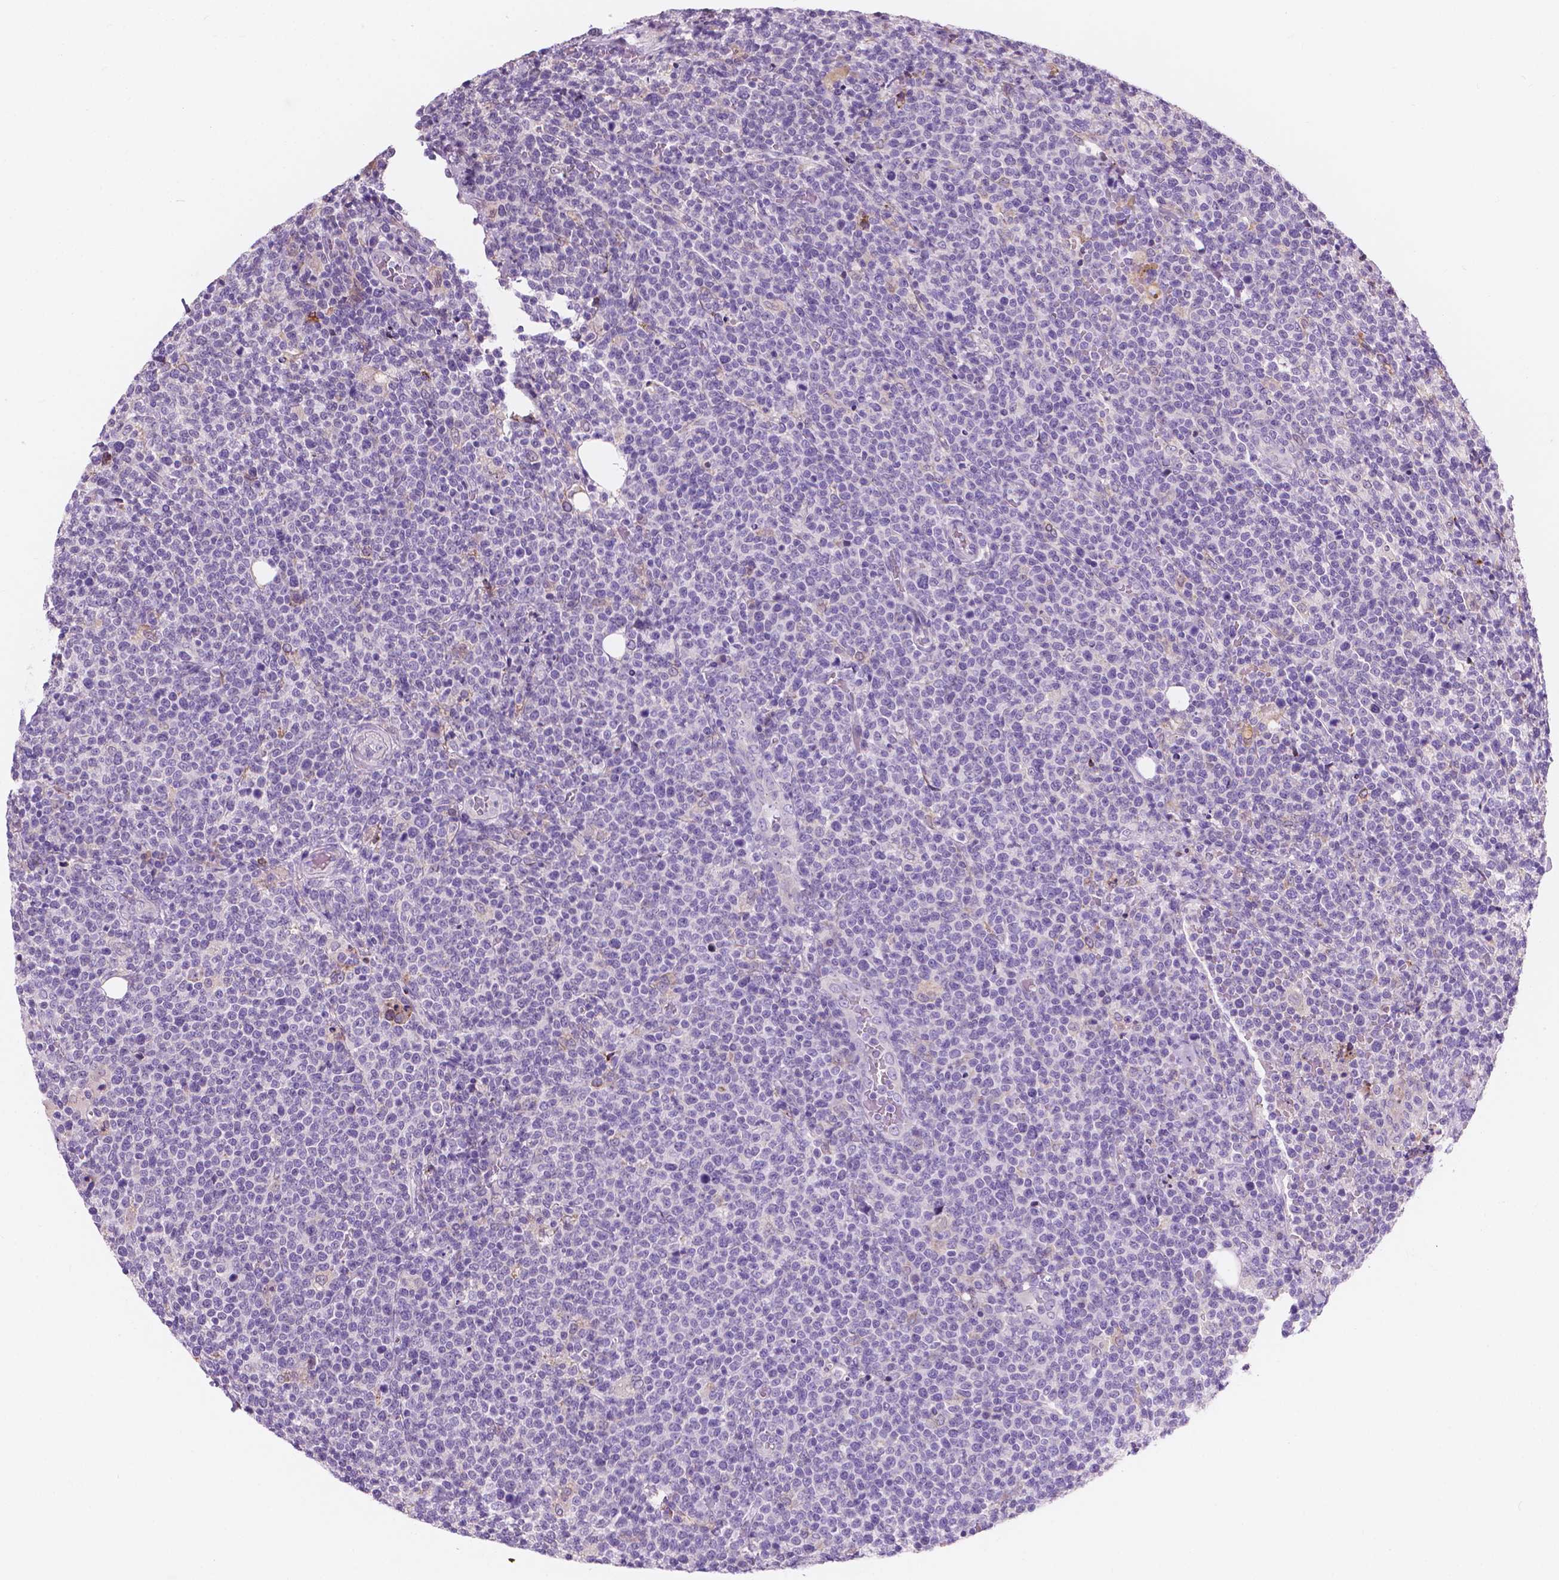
{"staining": {"intensity": "negative", "quantity": "none", "location": "none"}, "tissue": "lymphoma", "cell_type": "Tumor cells", "image_type": "cancer", "snomed": [{"axis": "morphology", "description": "Malignant lymphoma, non-Hodgkin's type, High grade"}, {"axis": "topography", "description": "Lymph node"}], "caption": "High-grade malignant lymphoma, non-Hodgkin's type was stained to show a protein in brown. There is no significant staining in tumor cells. (DAB (3,3'-diaminobenzidine) immunohistochemistry with hematoxylin counter stain).", "gene": "IREB2", "patient": {"sex": "male", "age": 61}}